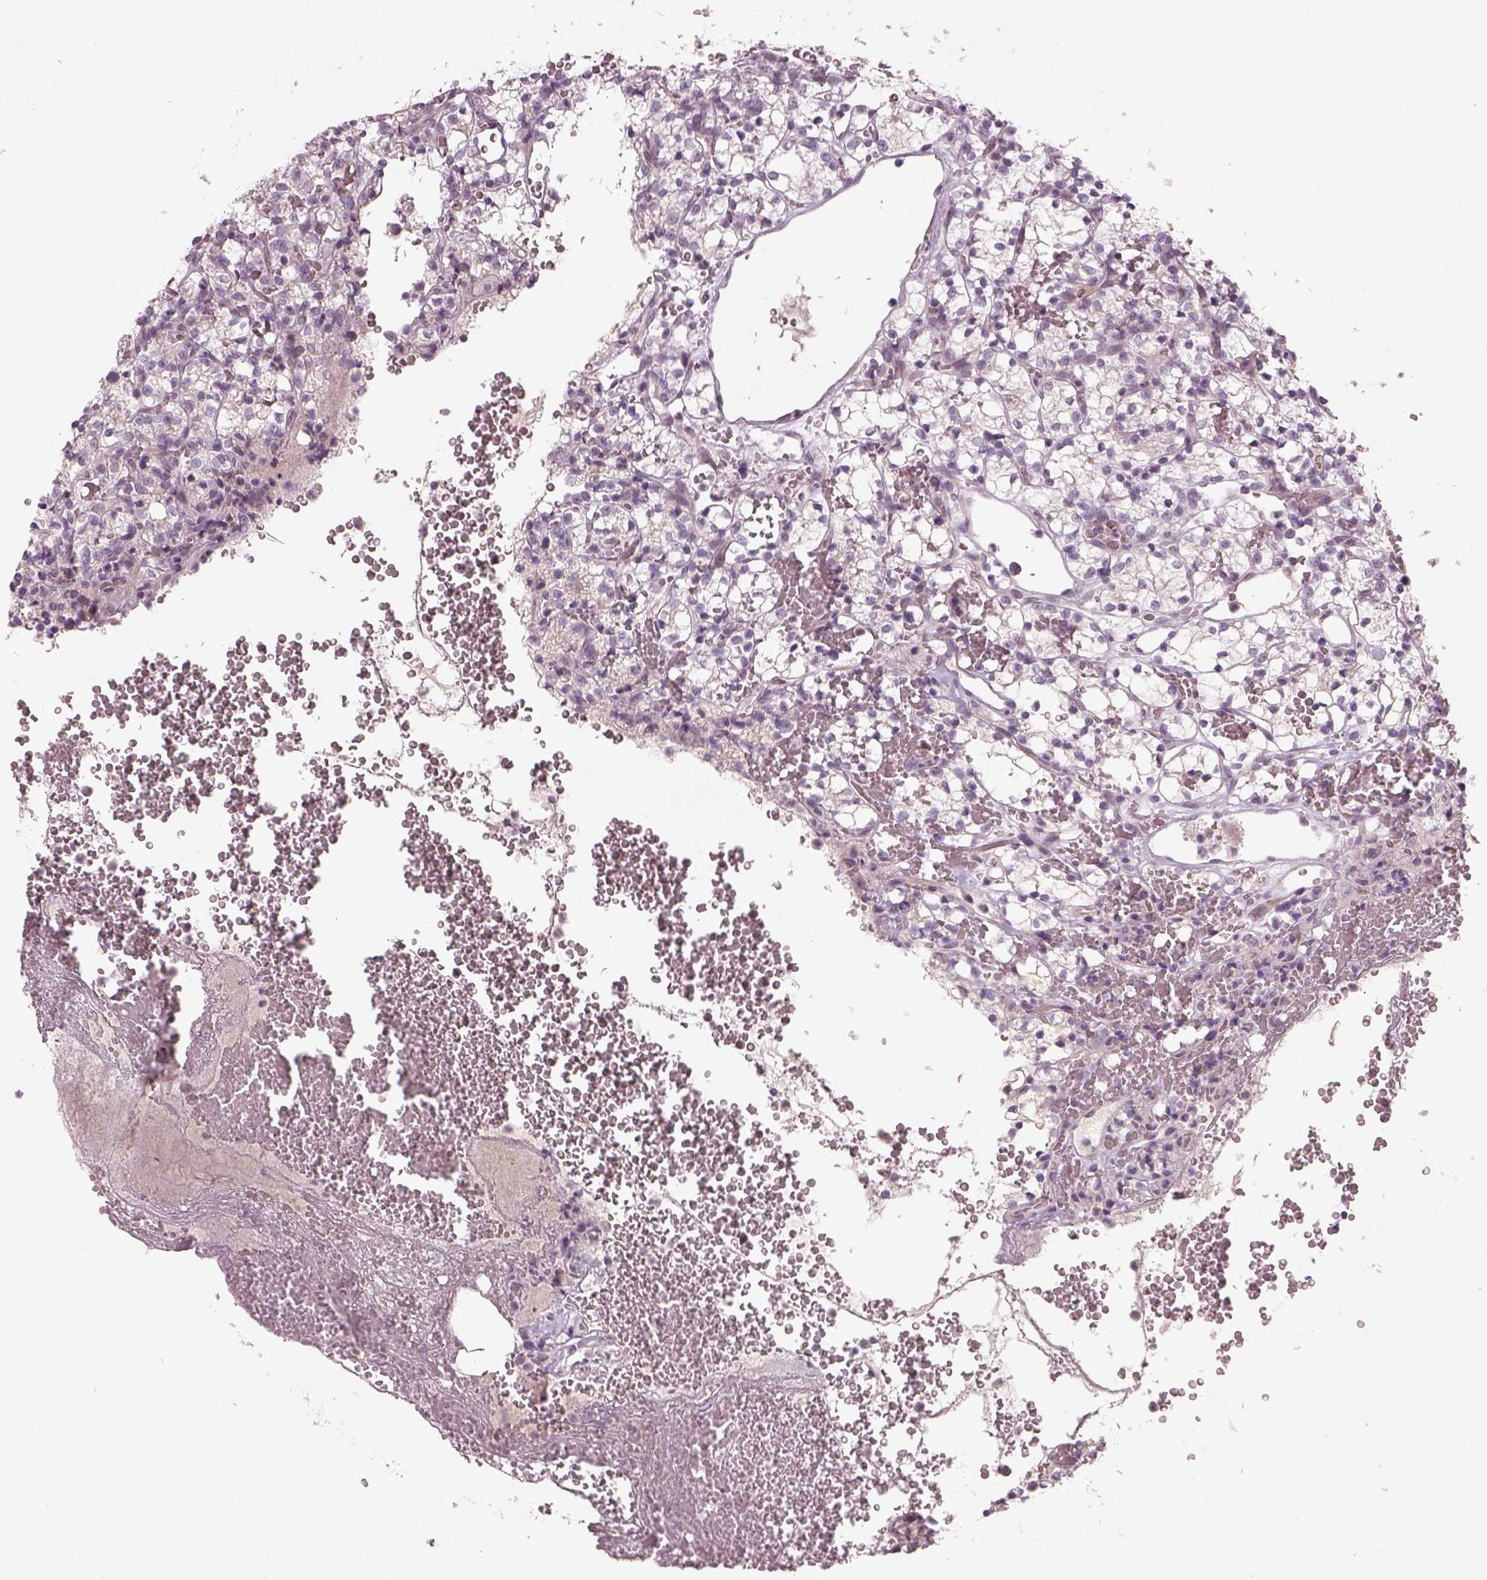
{"staining": {"intensity": "negative", "quantity": "none", "location": "none"}, "tissue": "renal cancer", "cell_type": "Tumor cells", "image_type": "cancer", "snomed": [{"axis": "morphology", "description": "Adenocarcinoma, NOS"}, {"axis": "topography", "description": "Kidney"}], "caption": "Tumor cells show no significant protein positivity in adenocarcinoma (renal). Brightfield microscopy of immunohistochemistry (IHC) stained with DAB (3,3'-diaminobenzidine) (brown) and hematoxylin (blue), captured at high magnification.", "gene": "PENK", "patient": {"sex": "female", "age": 69}}